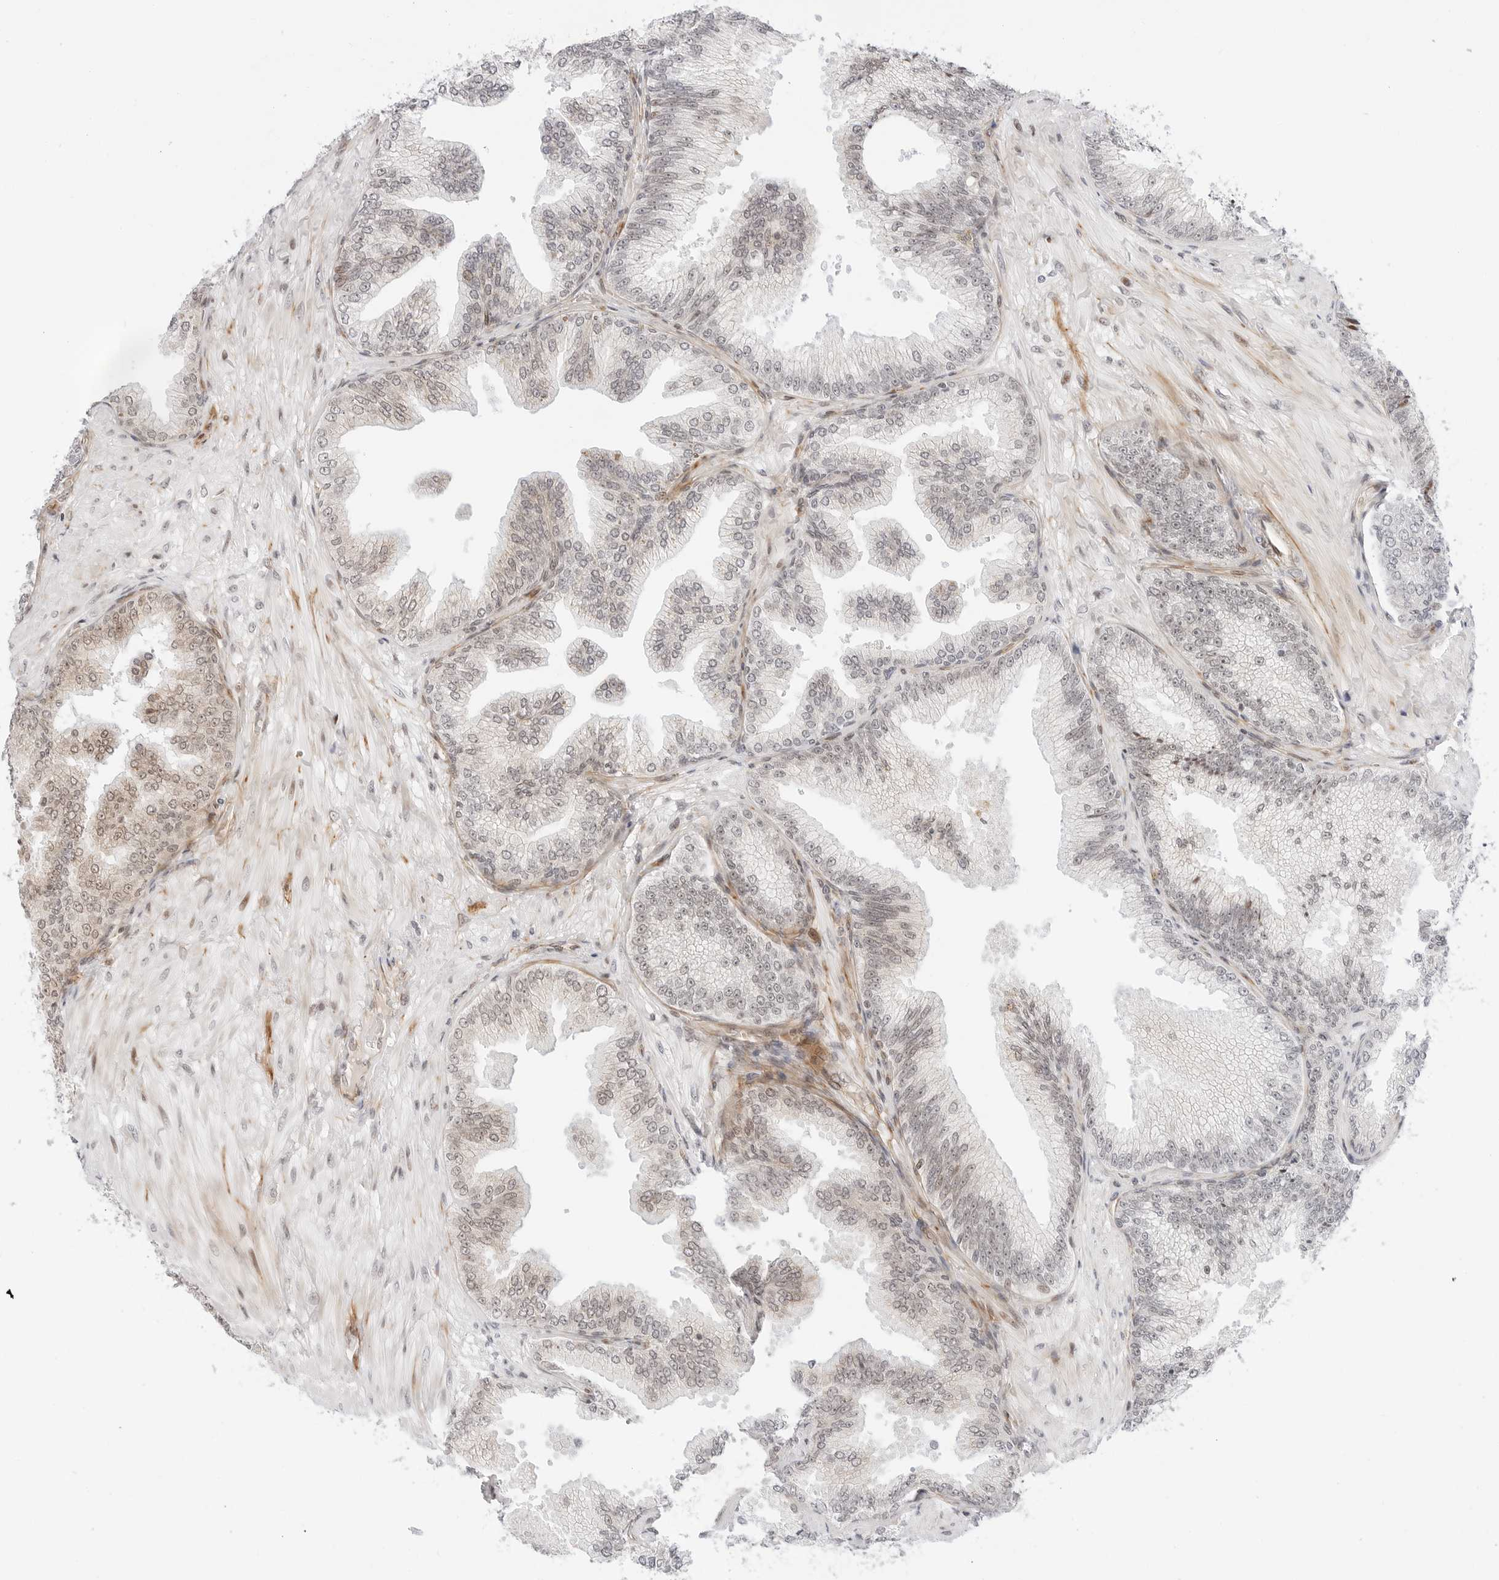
{"staining": {"intensity": "weak", "quantity": "<25%", "location": "nuclear"}, "tissue": "prostate cancer", "cell_type": "Tumor cells", "image_type": "cancer", "snomed": [{"axis": "morphology", "description": "Adenocarcinoma, Low grade"}, {"axis": "topography", "description": "Prostate"}], "caption": "Immunohistochemistry (IHC) micrograph of human prostate cancer stained for a protein (brown), which reveals no expression in tumor cells.", "gene": "ZNF613", "patient": {"sex": "male", "age": 63}}